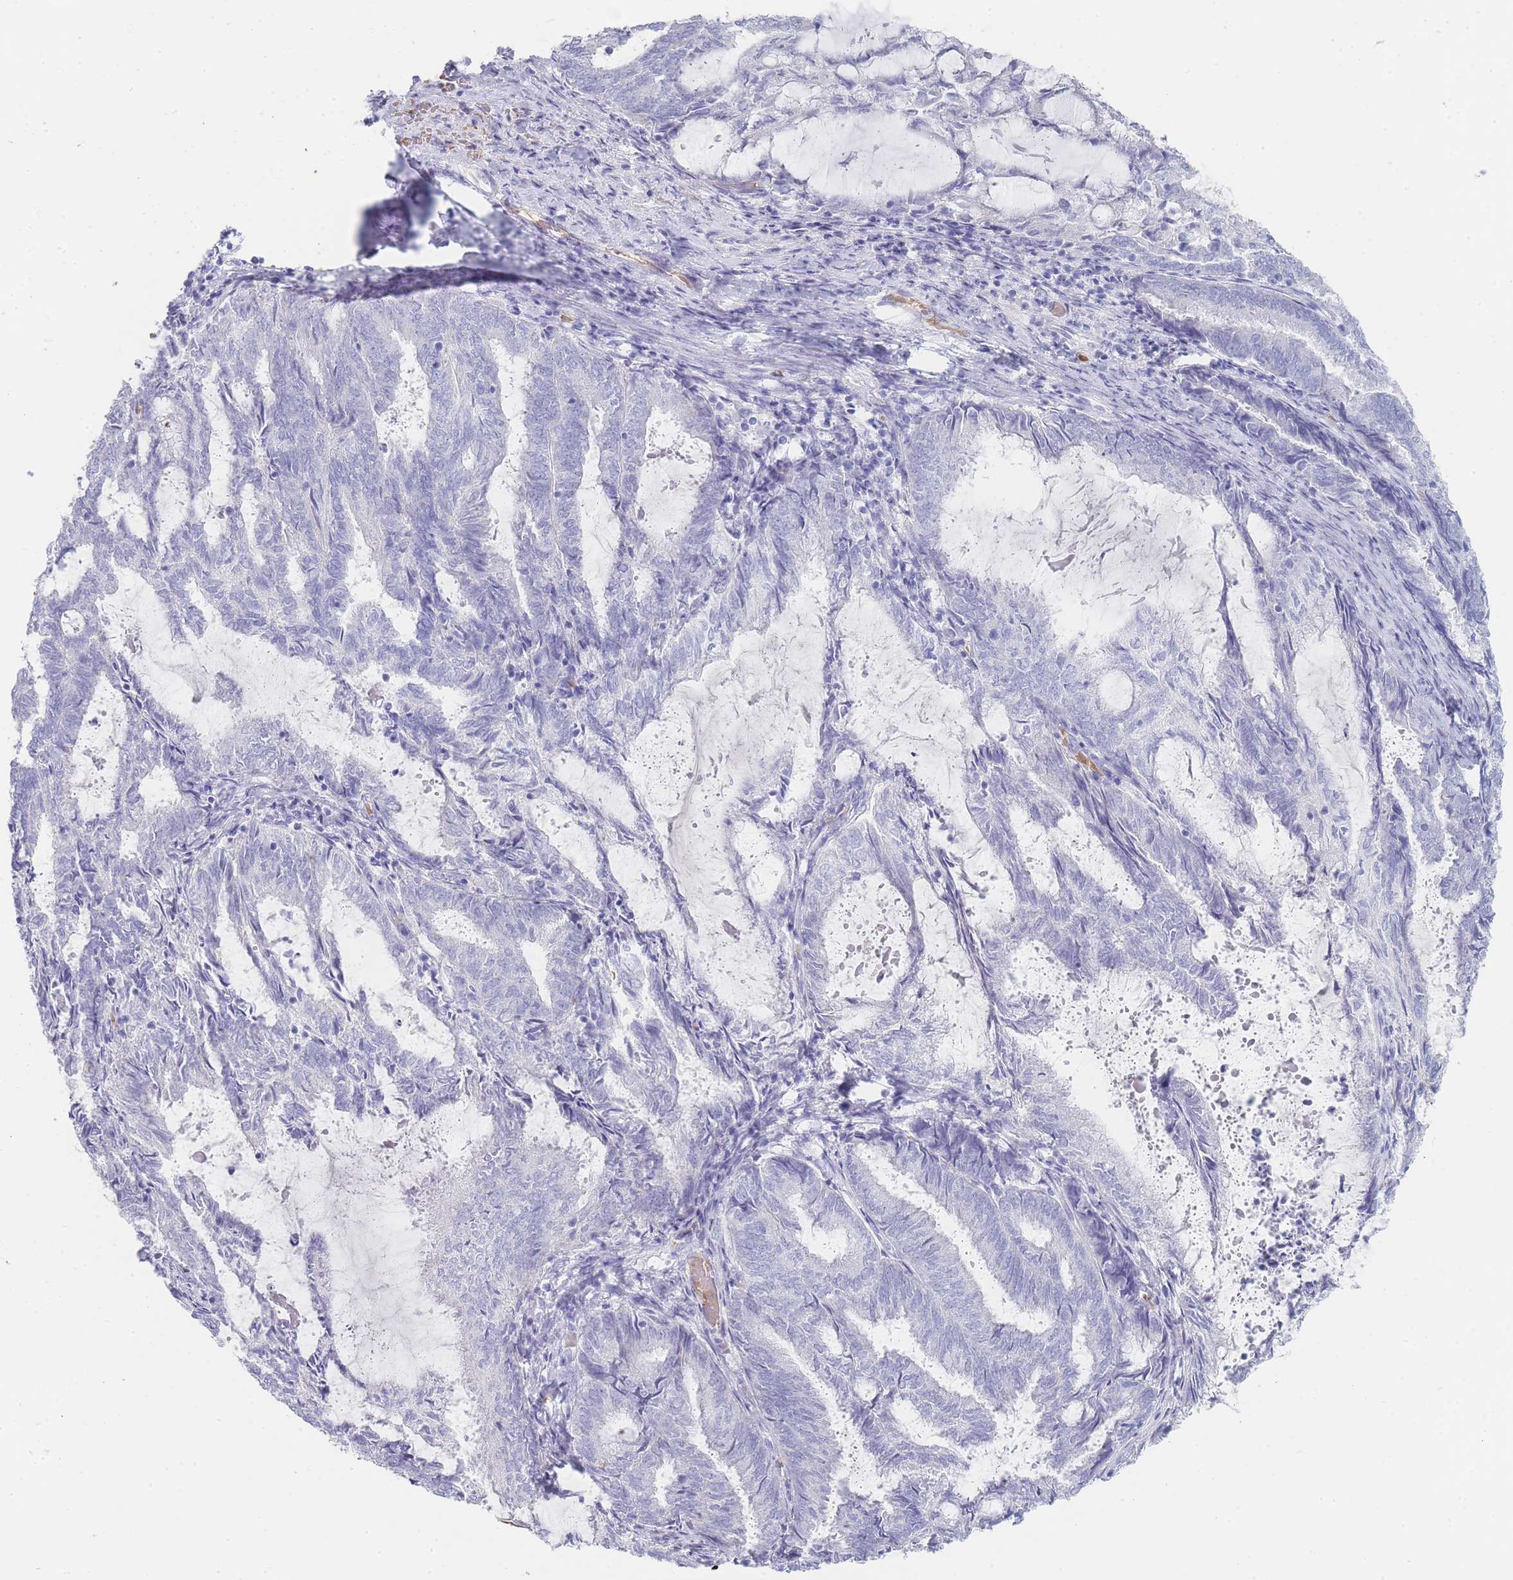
{"staining": {"intensity": "negative", "quantity": "none", "location": "none"}, "tissue": "endometrial cancer", "cell_type": "Tumor cells", "image_type": "cancer", "snomed": [{"axis": "morphology", "description": "Adenocarcinoma, NOS"}, {"axis": "topography", "description": "Endometrium"}], "caption": "Endometrial adenocarcinoma was stained to show a protein in brown. There is no significant expression in tumor cells. (Brightfield microscopy of DAB (3,3'-diaminobenzidine) immunohistochemistry (IHC) at high magnification).", "gene": "HBG2", "patient": {"sex": "female", "age": 80}}